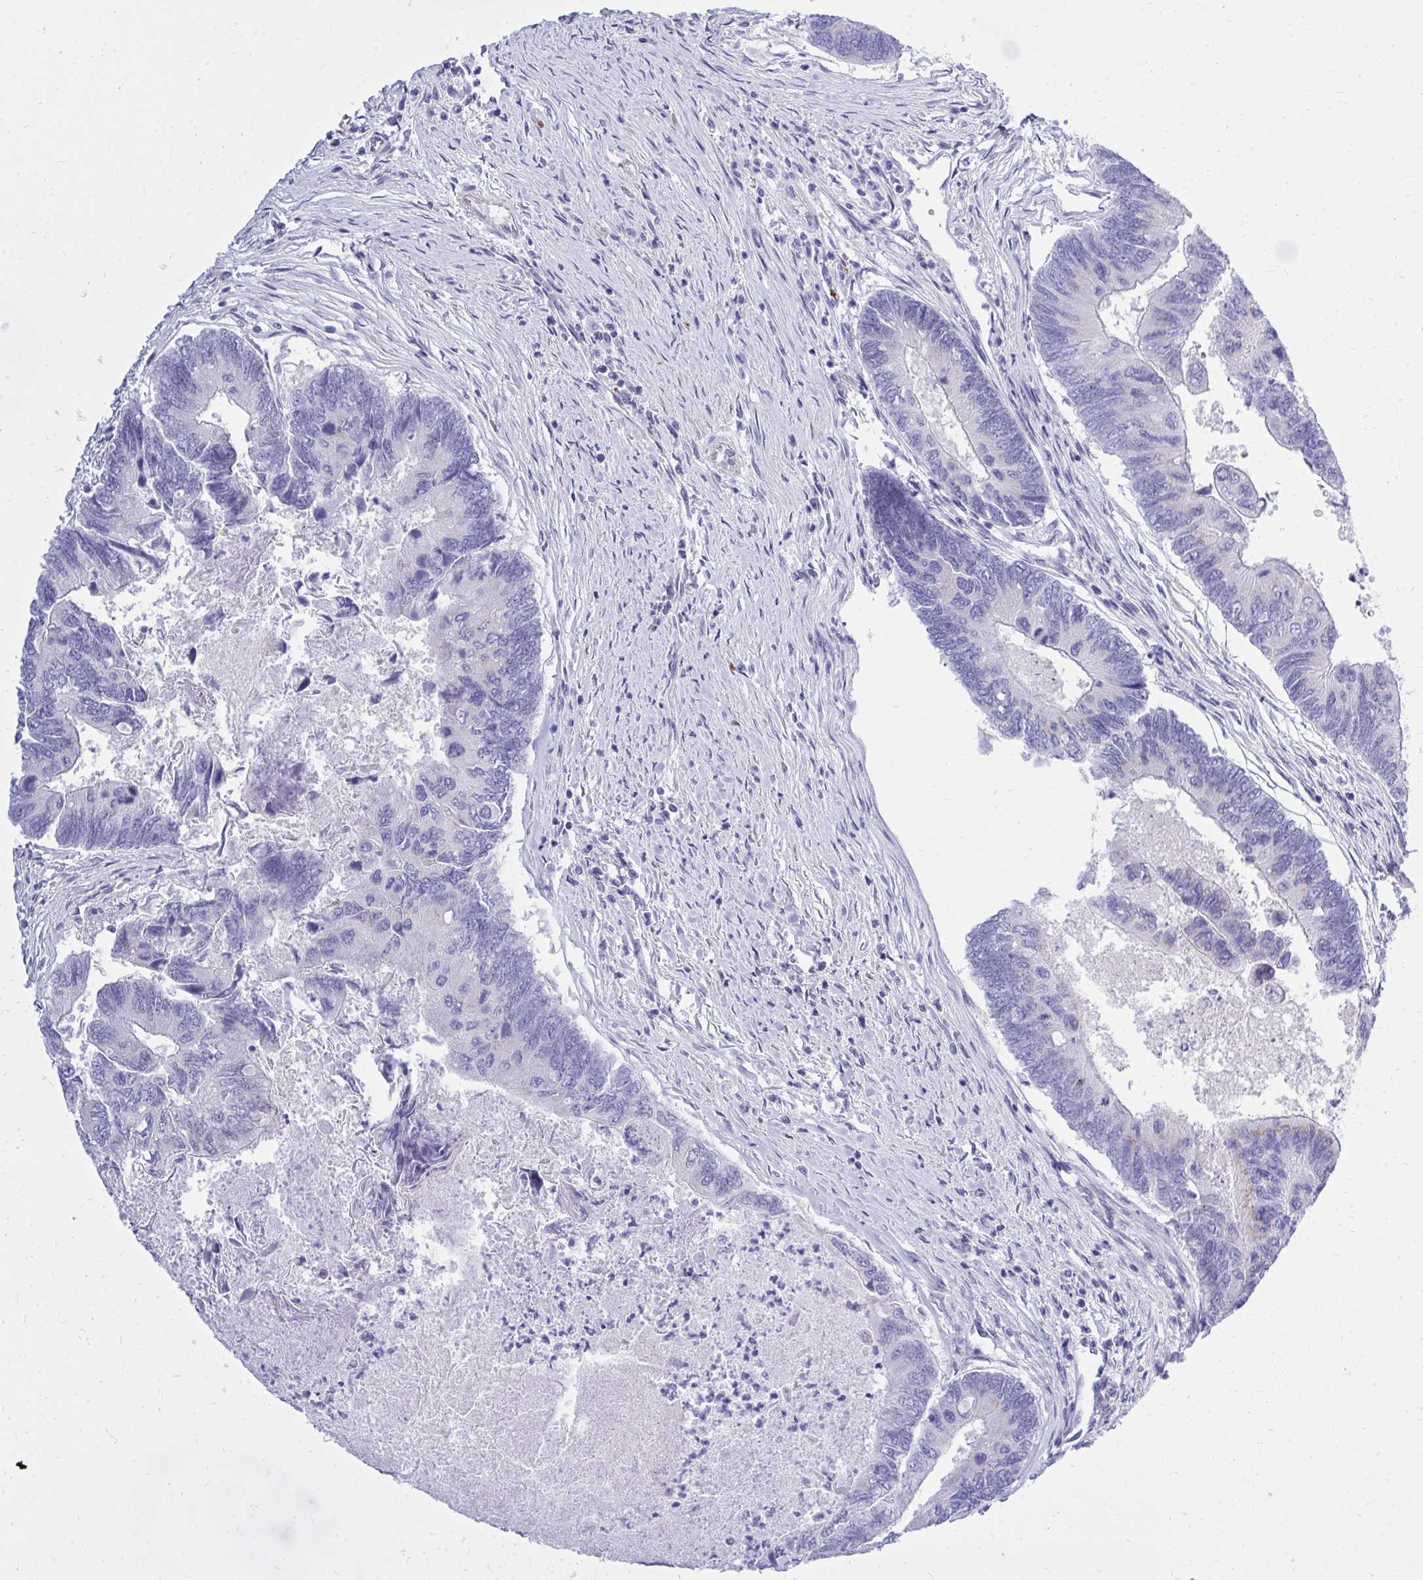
{"staining": {"intensity": "negative", "quantity": "none", "location": "none"}, "tissue": "colorectal cancer", "cell_type": "Tumor cells", "image_type": "cancer", "snomed": [{"axis": "morphology", "description": "Adenocarcinoma, NOS"}, {"axis": "topography", "description": "Colon"}], "caption": "High magnification brightfield microscopy of colorectal cancer (adenocarcinoma) stained with DAB (brown) and counterstained with hematoxylin (blue): tumor cells show no significant staining. (Immunohistochemistry, brightfield microscopy, high magnification).", "gene": "PSD", "patient": {"sex": "female", "age": 67}}